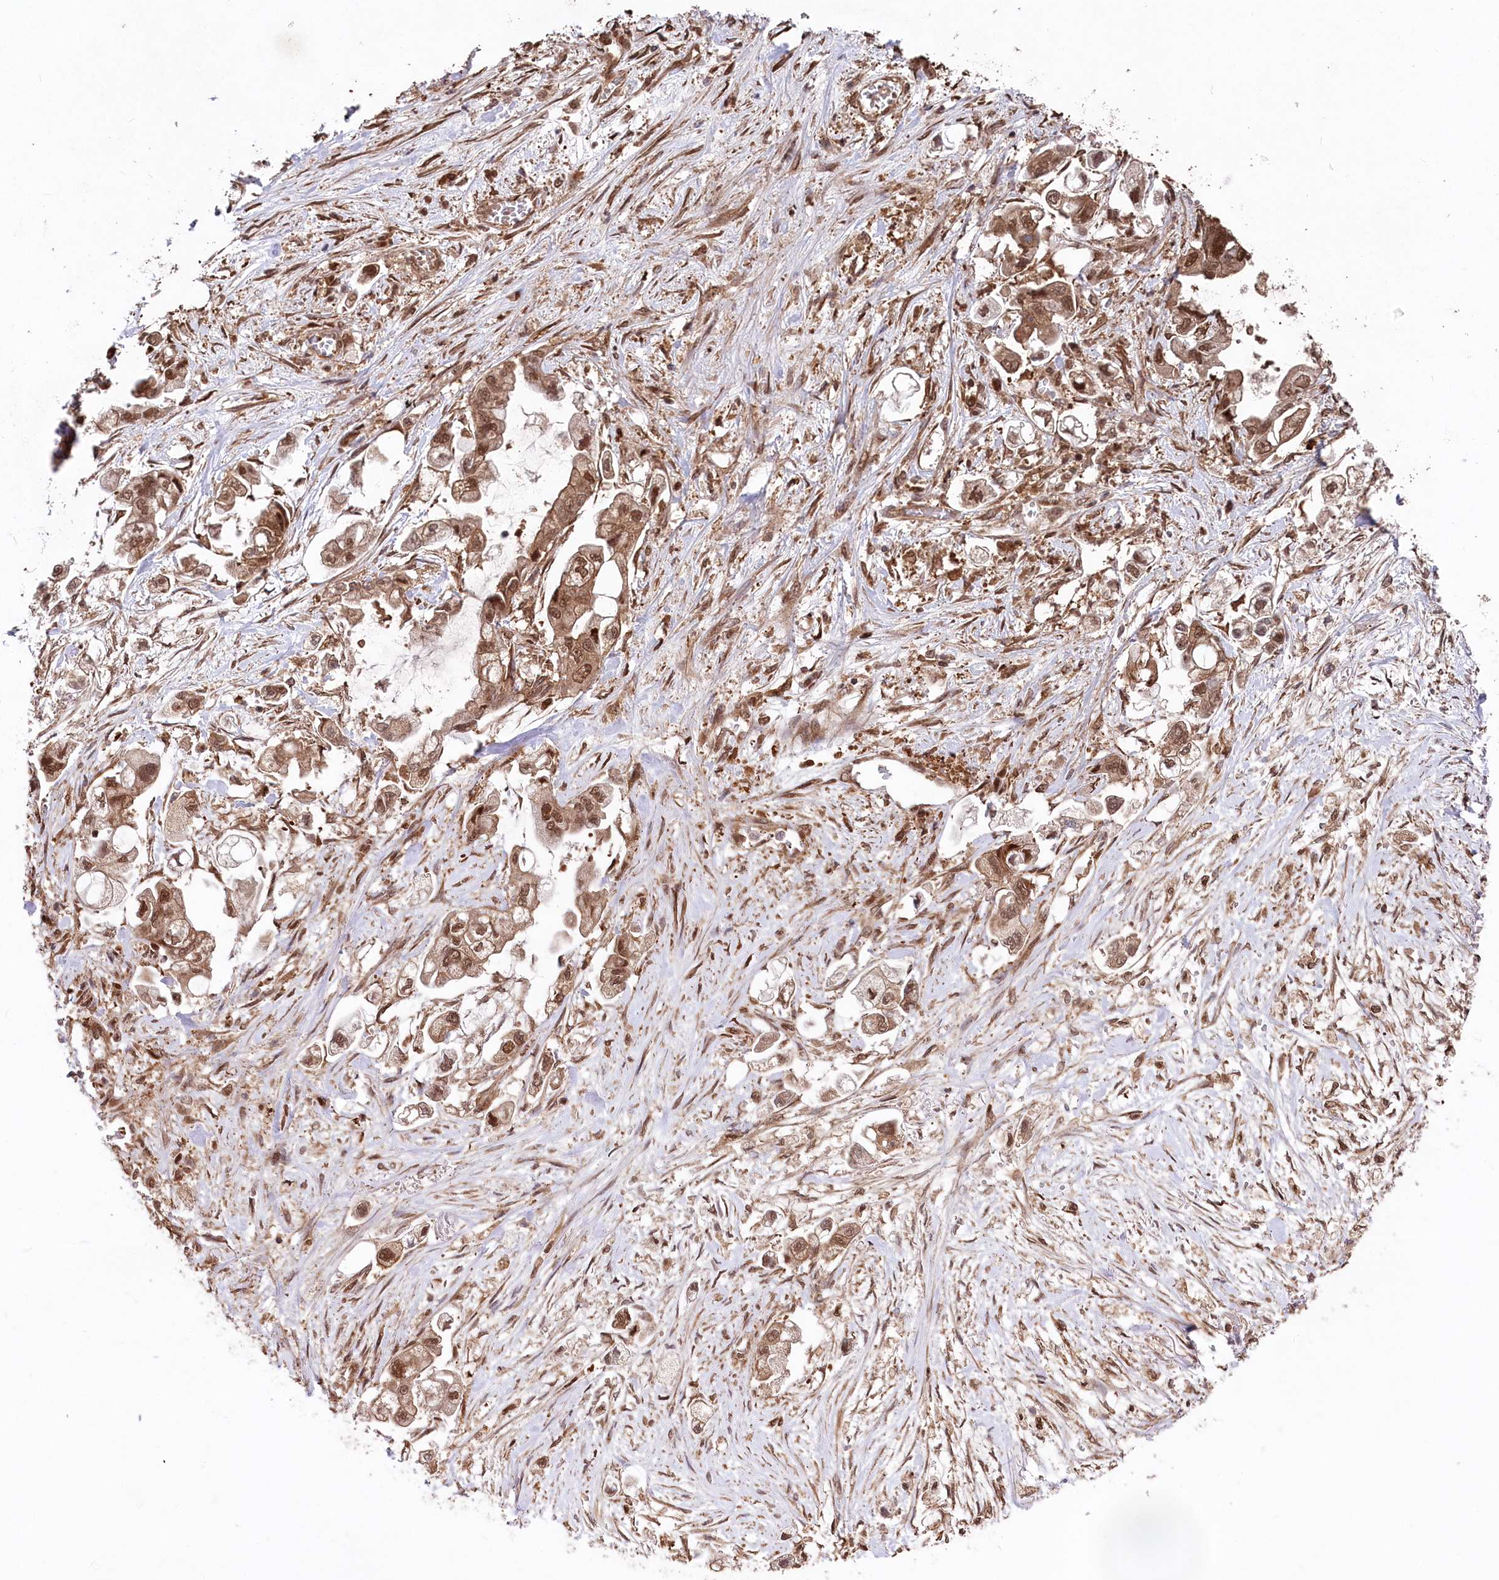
{"staining": {"intensity": "moderate", "quantity": ">75%", "location": "cytoplasmic/membranous,nuclear"}, "tissue": "stomach cancer", "cell_type": "Tumor cells", "image_type": "cancer", "snomed": [{"axis": "morphology", "description": "Adenocarcinoma, NOS"}, {"axis": "topography", "description": "Stomach"}], "caption": "Brown immunohistochemical staining in human adenocarcinoma (stomach) exhibits moderate cytoplasmic/membranous and nuclear staining in about >75% of tumor cells. The staining was performed using DAB to visualize the protein expression in brown, while the nuclei were stained in blue with hematoxylin (Magnification: 20x).", "gene": "PSMA1", "patient": {"sex": "male", "age": 62}}